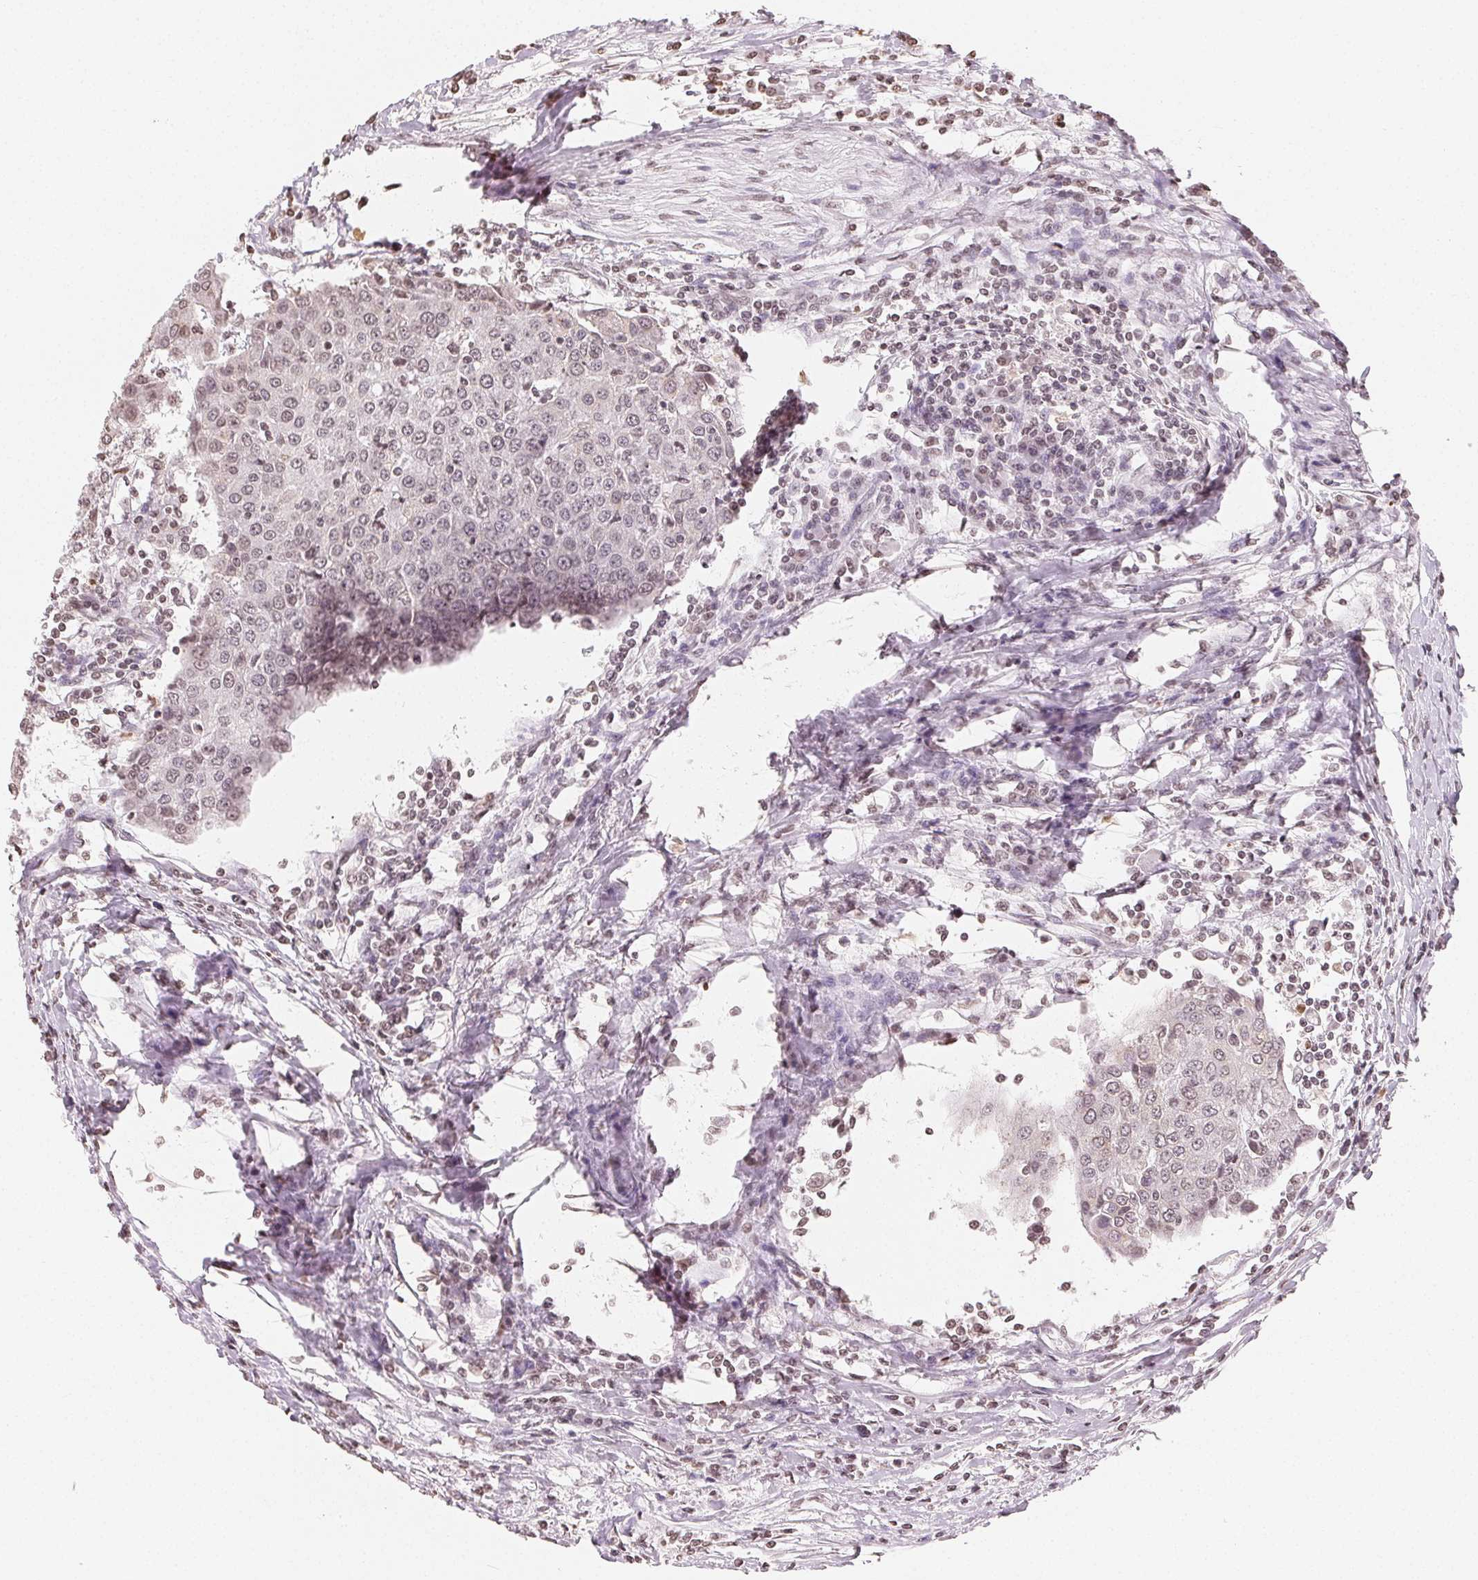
{"staining": {"intensity": "weak", "quantity": "<25%", "location": "nuclear"}, "tissue": "urothelial cancer", "cell_type": "Tumor cells", "image_type": "cancer", "snomed": [{"axis": "morphology", "description": "Urothelial carcinoma, High grade"}, {"axis": "topography", "description": "Urinary bladder"}], "caption": "Protein analysis of urothelial cancer reveals no significant expression in tumor cells.", "gene": "TBP", "patient": {"sex": "female", "age": 85}}